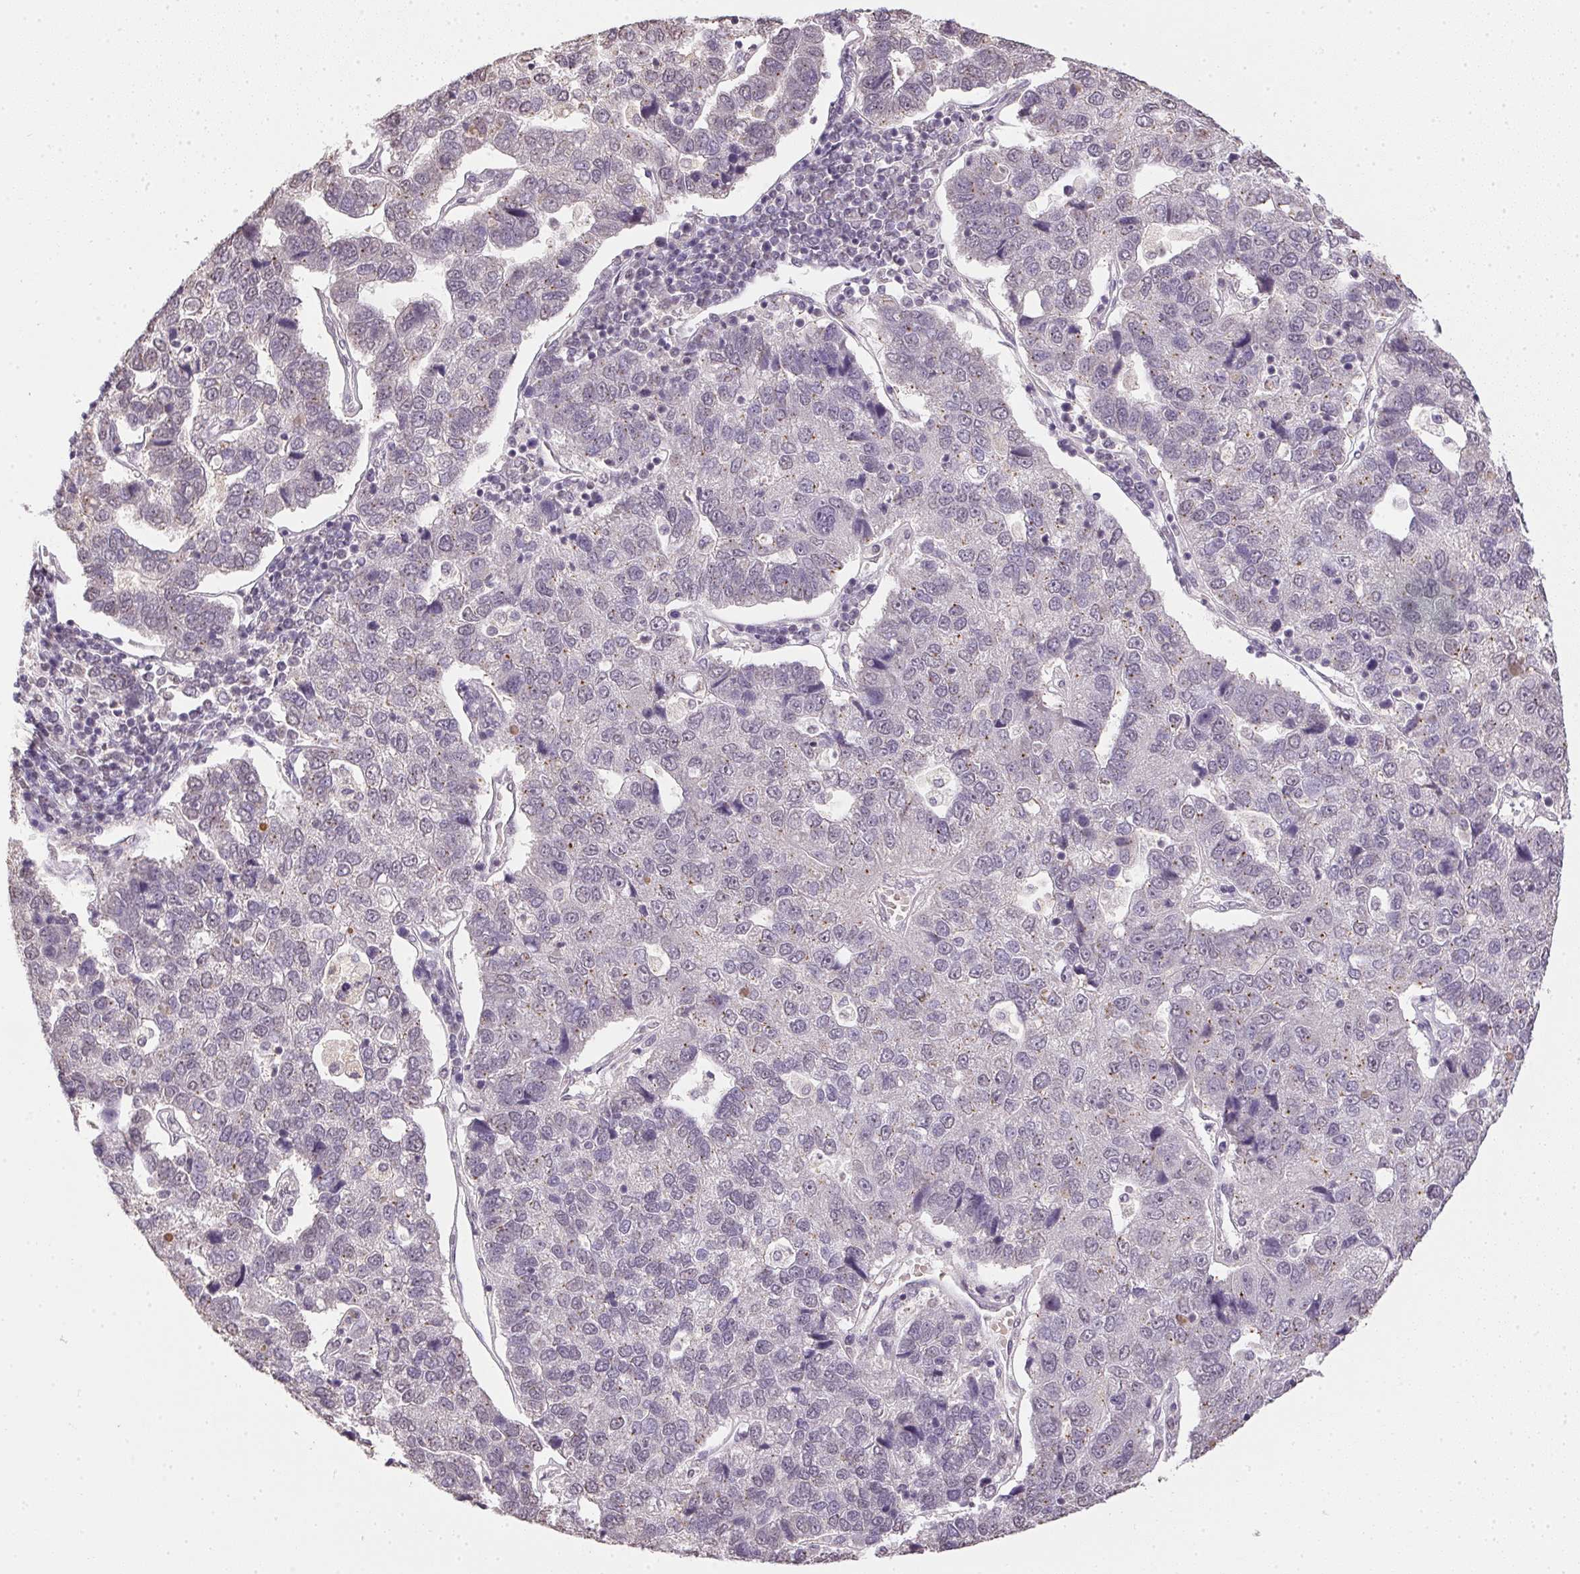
{"staining": {"intensity": "moderate", "quantity": "<25%", "location": "cytoplasmic/membranous"}, "tissue": "pancreatic cancer", "cell_type": "Tumor cells", "image_type": "cancer", "snomed": [{"axis": "morphology", "description": "Adenocarcinoma, NOS"}, {"axis": "topography", "description": "Pancreas"}], "caption": "Approximately <25% of tumor cells in human pancreatic cancer demonstrate moderate cytoplasmic/membranous protein expression as visualized by brown immunohistochemical staining.", "gene": "PPP4R4", "patient": {"sex": "female", "age": 61}}